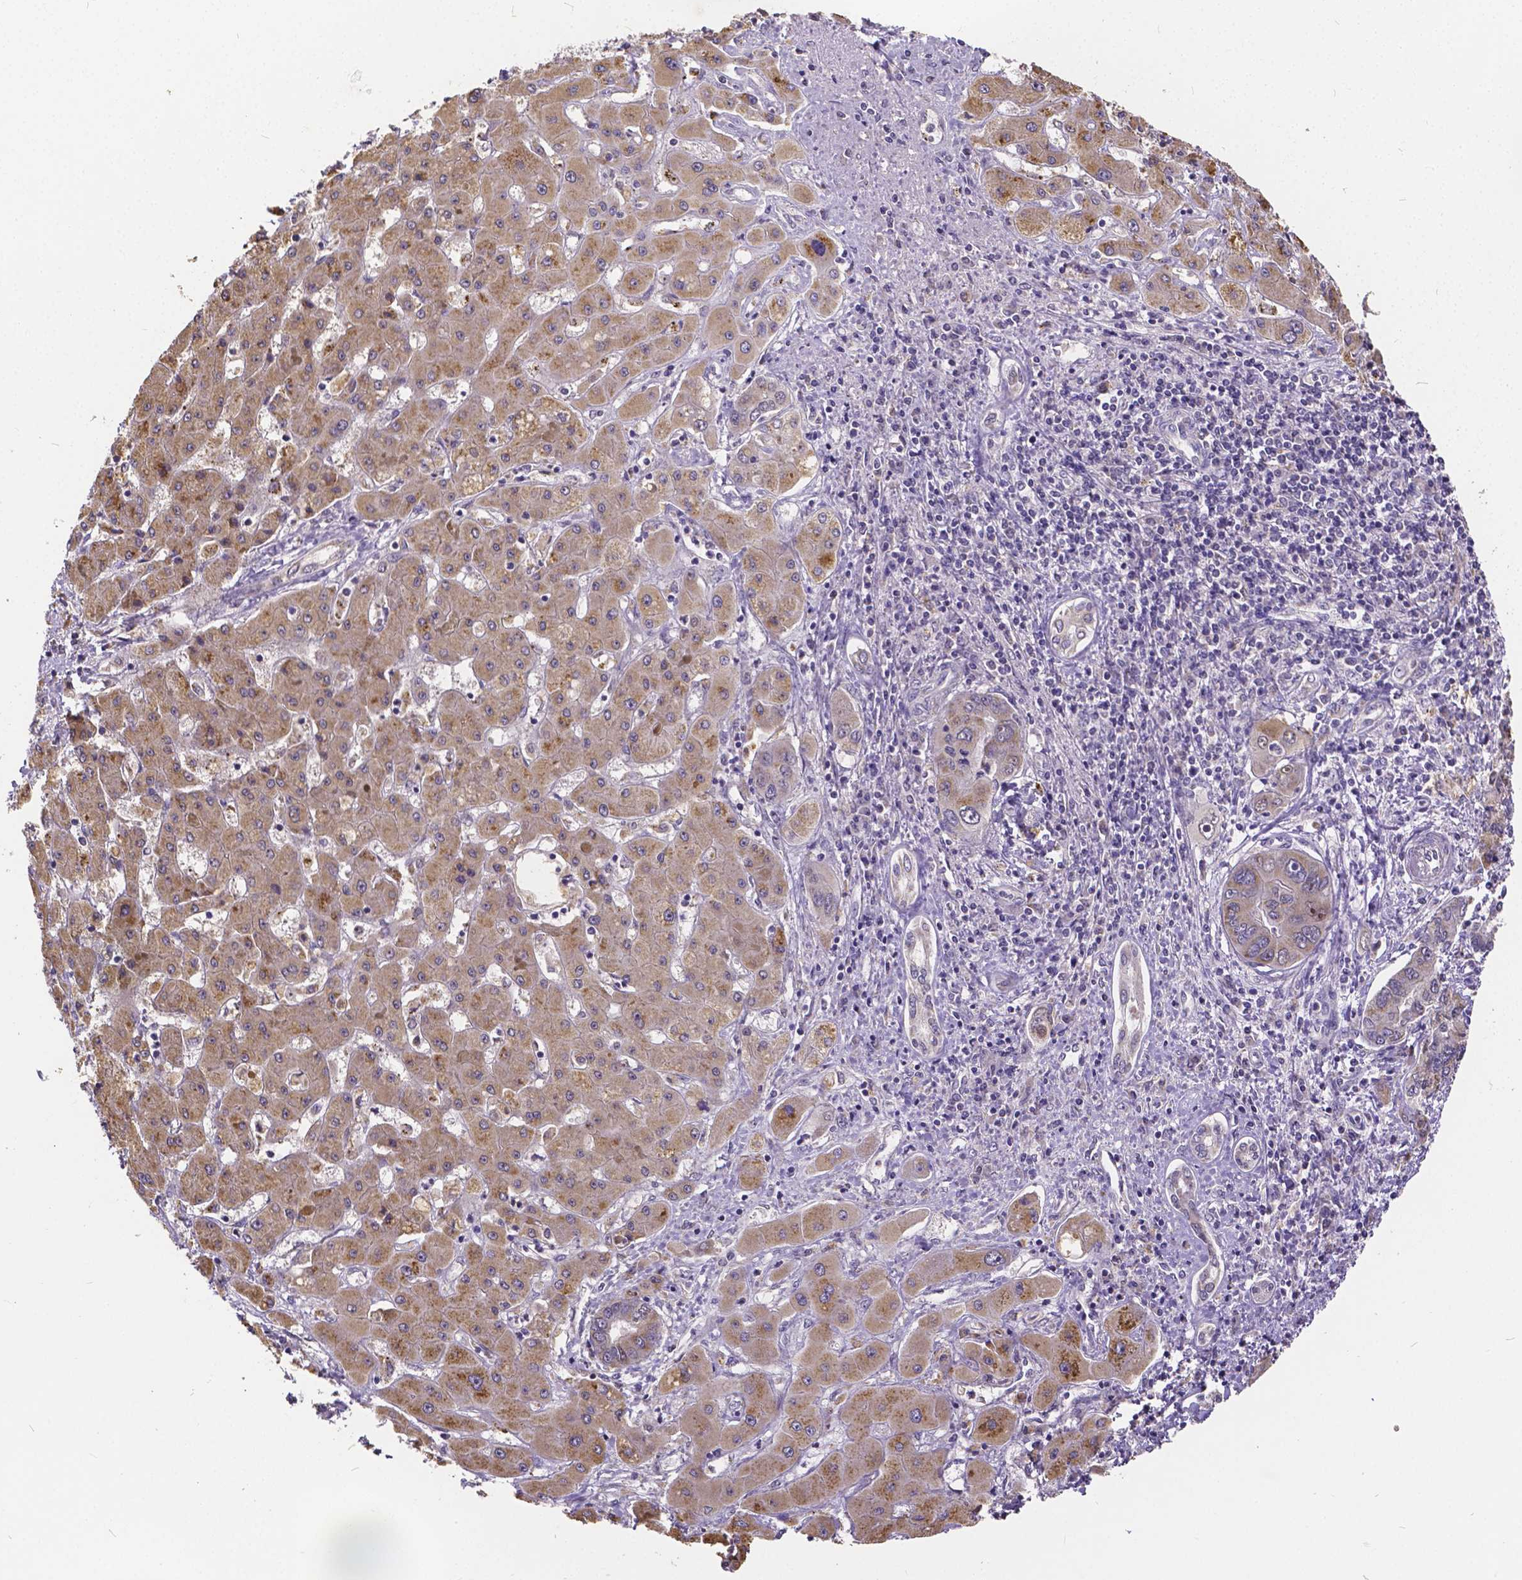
{"staining": {"intensity": "weak", "quantity": "<25%", "location": "cytoplasmic/membranous"}, "tissue": "liver cancer", "cell_type": "Tumor cells", "image_type": "cancer", "snomed": [{"axis": "morphology", "description": "Cholangiocarcinoma"}, {"axis": "topography", "description": "Liver"}], "caption": "Immunohistochemistry (IHC) histopathology image of liver cancer (cholangiocarcinoma) stained for a protein (brown), which reveals no expression in tumor cells.", "gene": "CTNNA2", "patient": {"sex": "male", "age": 67}}